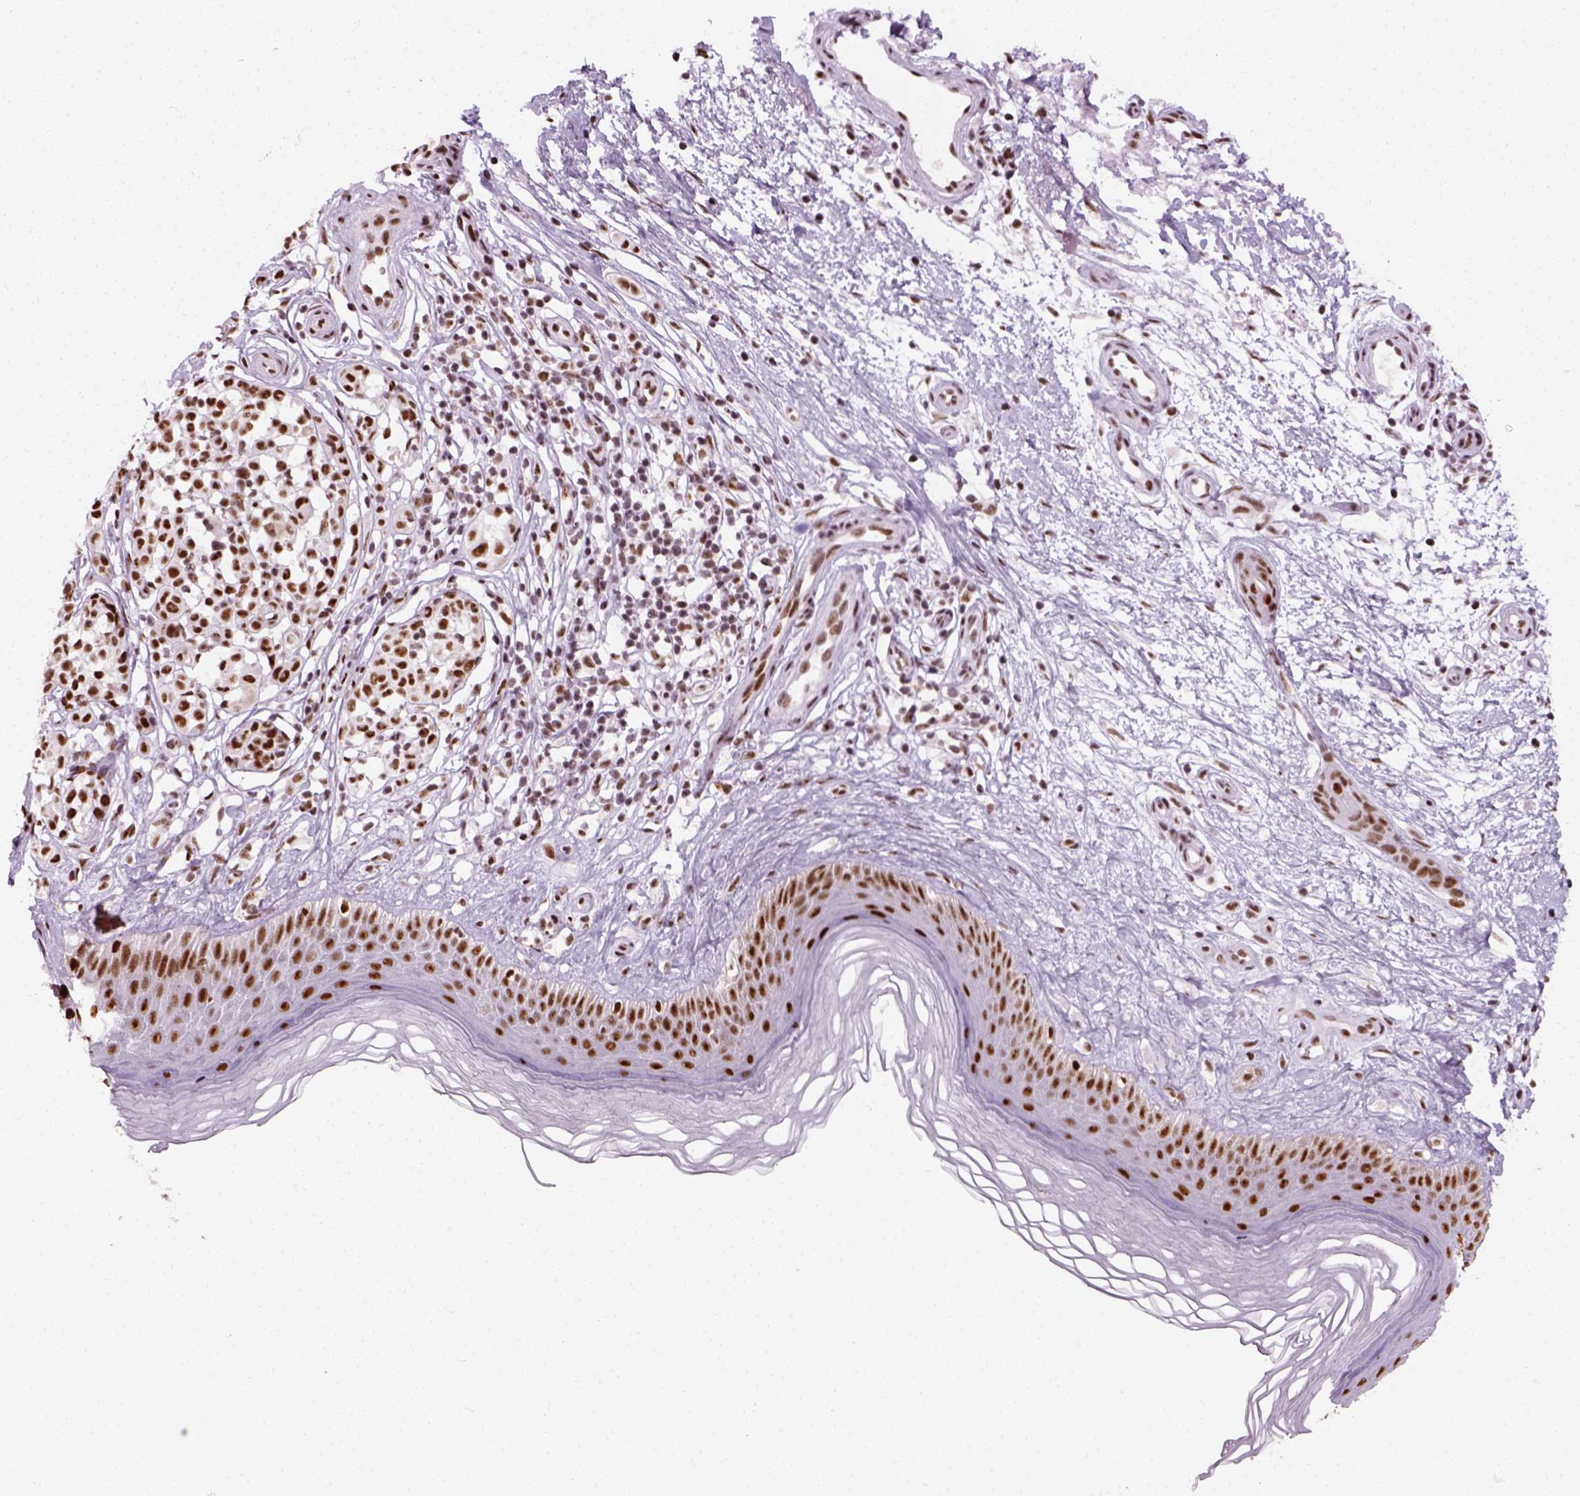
{"staining": {"intensity": "moderate", "quantity": ">75%", "location": "nuclear"}, "tissue": "melanoma", "cell_type": "Tumor cells", "image_type": "cancer", "snomed": [{"axis": "morphology", "description": "Malignant melanoma, NOS"}, {"axis": "topography", "description": "Skin"}], "caption": "The immunohistochemical stain highlights moderate nuclear expression in tumor cells of malignant melanoma tissue.", "gene": "GTF2F1", "patient": {"sex": "female", "age": 90}}